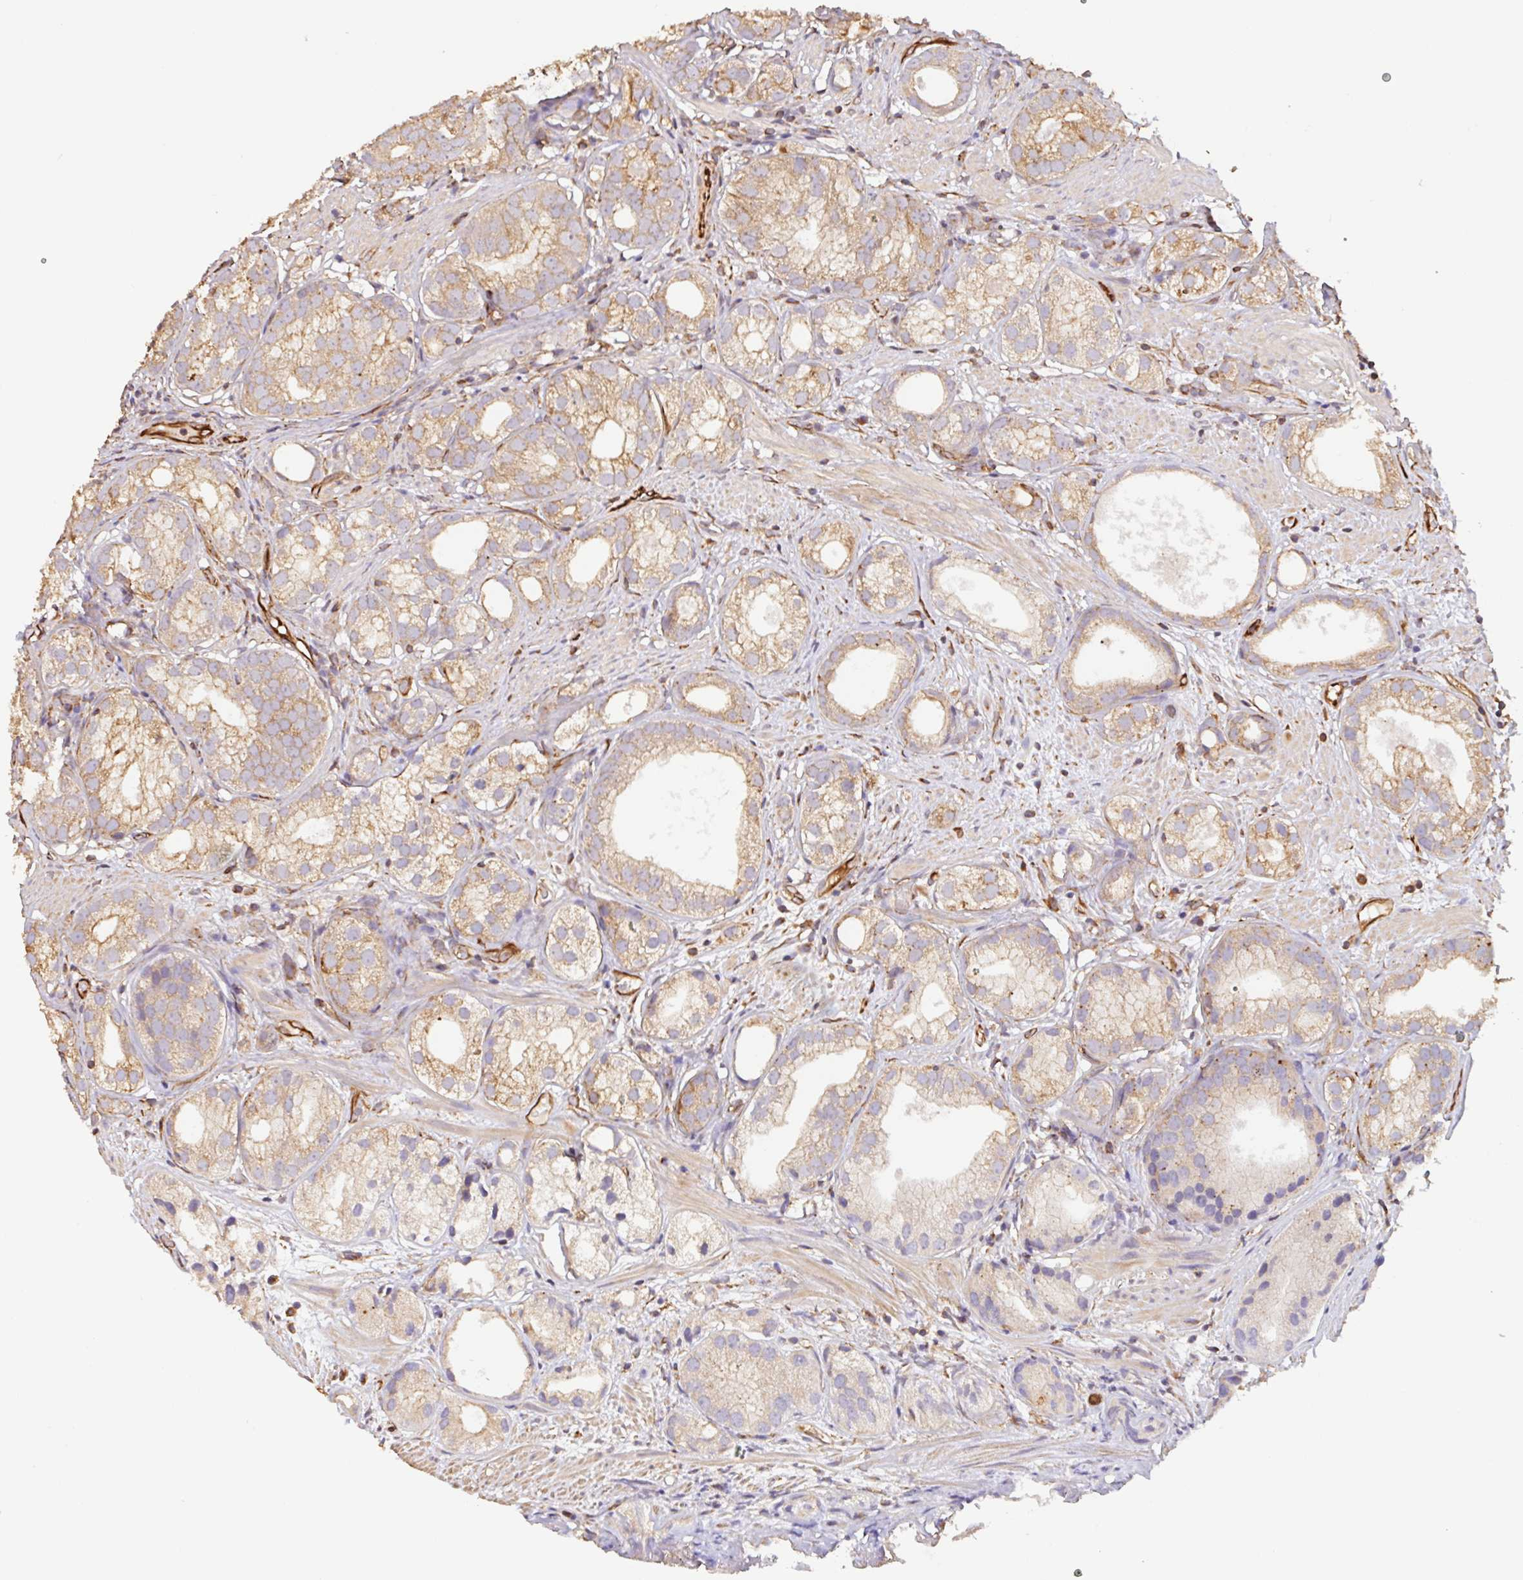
{"staining": {"intensity": "moderate", "quantity": "25%-75%", "location": "cytoplasmic/membranous"}, "tissue": "prostate cancer", "cell_type": "Tumor cells", "image_type": "cancer", "snomed": [{"axis": "morphology", "description": "Adenocarcinoma, High grade"}, {"axis": "topography", "description": "Prostate"}], "caption": "Prostate cancer was stained to show a protein in brown. There is medium levels of moderate cytoplasmic/membranous positivity in about 25%-75% of tumor cells.", "gene": "ZNF790", "patient": {"sex": "male", "age": 82}}